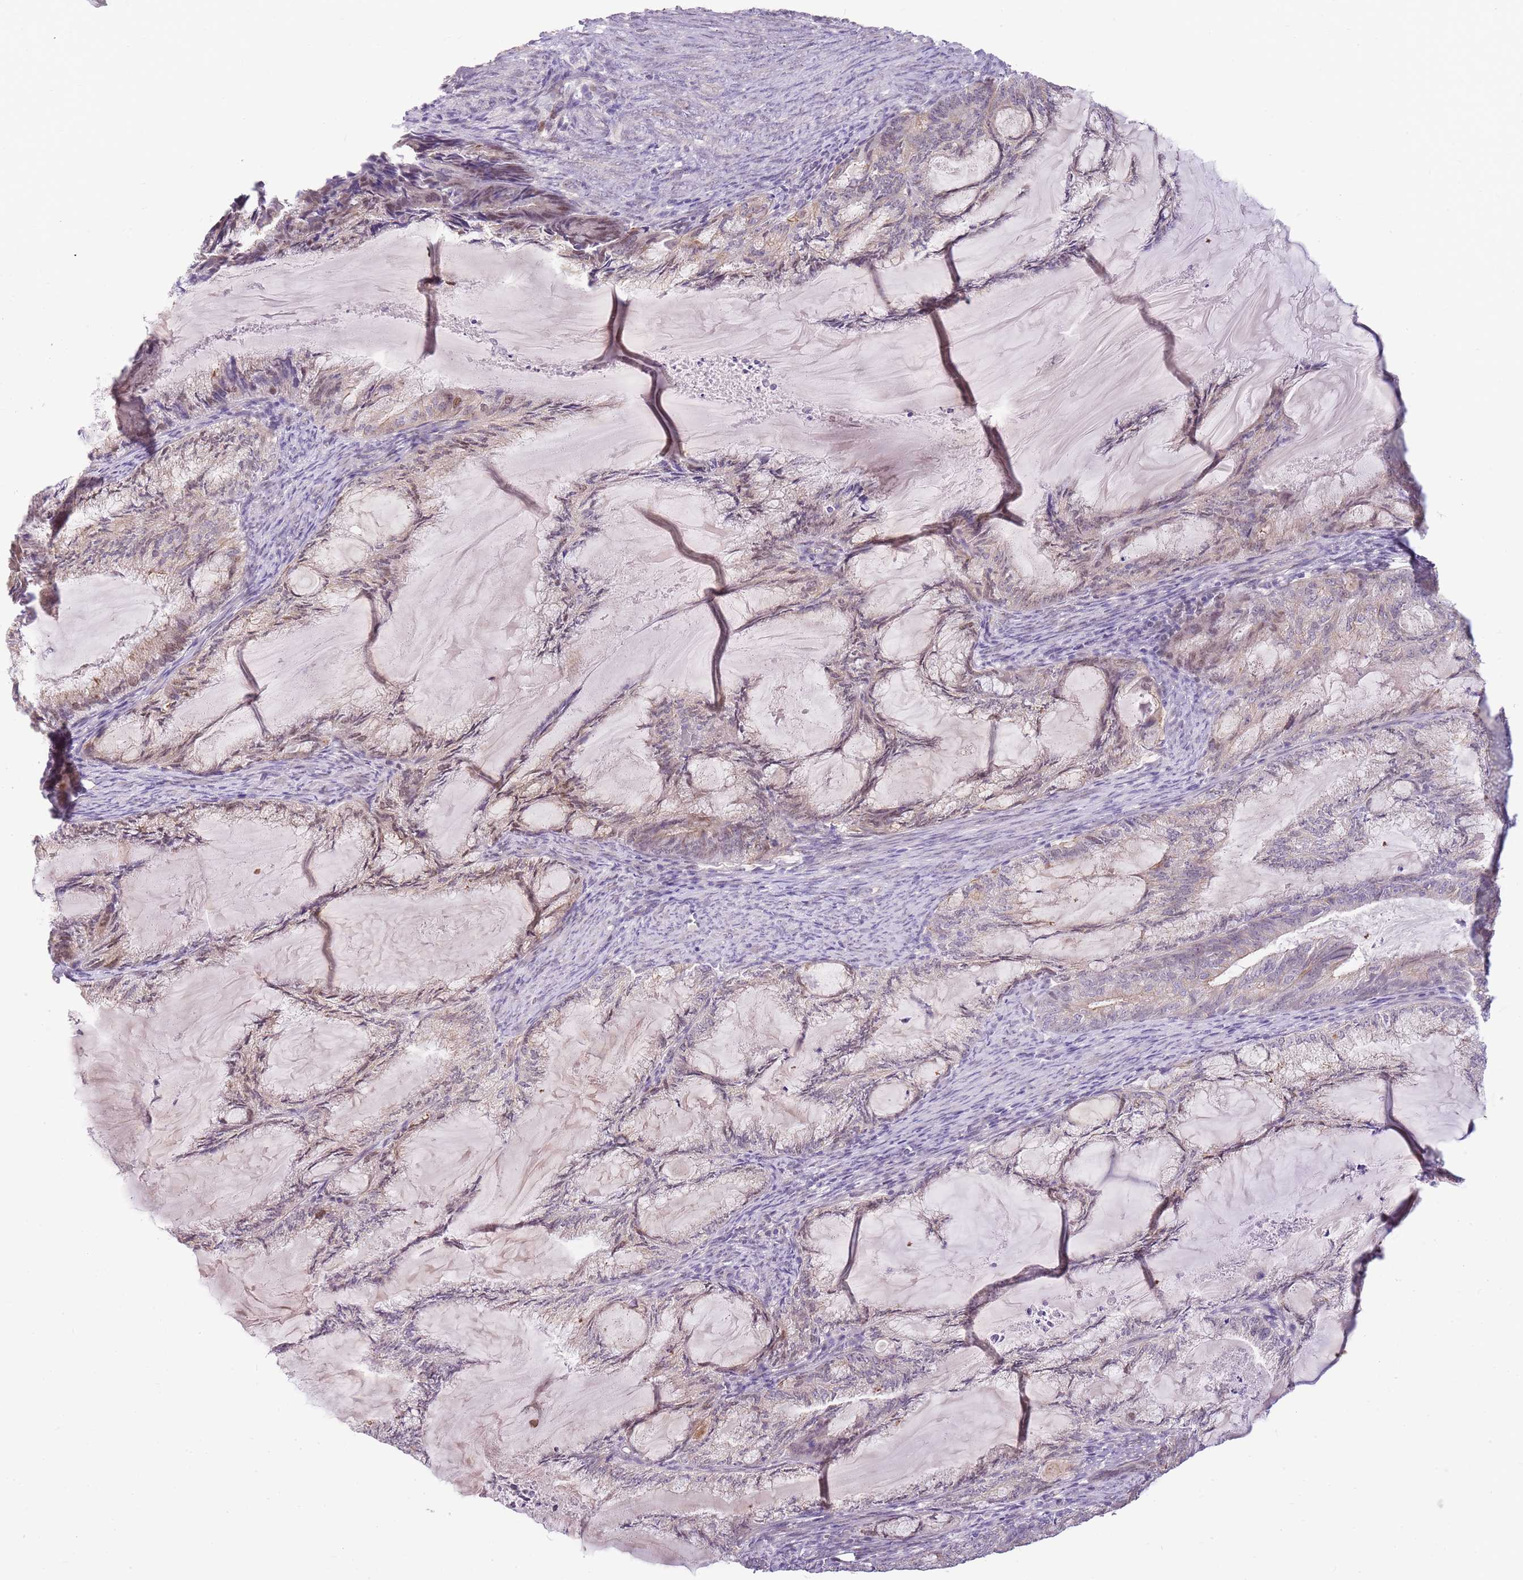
{"staining": {"intensity": "weak", "quantity": "25%-75%", "location": "cytoplasmic/membranous"}, "tissue": "endometrial cancer", "cell_type": "Tumor cells", "image_type": "cancer", "snomed": [{"axis": "morphology", "description": "Adenocarcinoma, NOS"}, {"axis": "topography", "description": "Endometrium"}], "caption": "Endometrial cancer (adenocarcinoma) tissue reveals weak cytoplasmic/membranous expression in approximately 25%-75% of tumor cells, visualized by immunohistochemistry.", "gene": "CLBA1", "patient": {"sex": "female", "age": 86}}